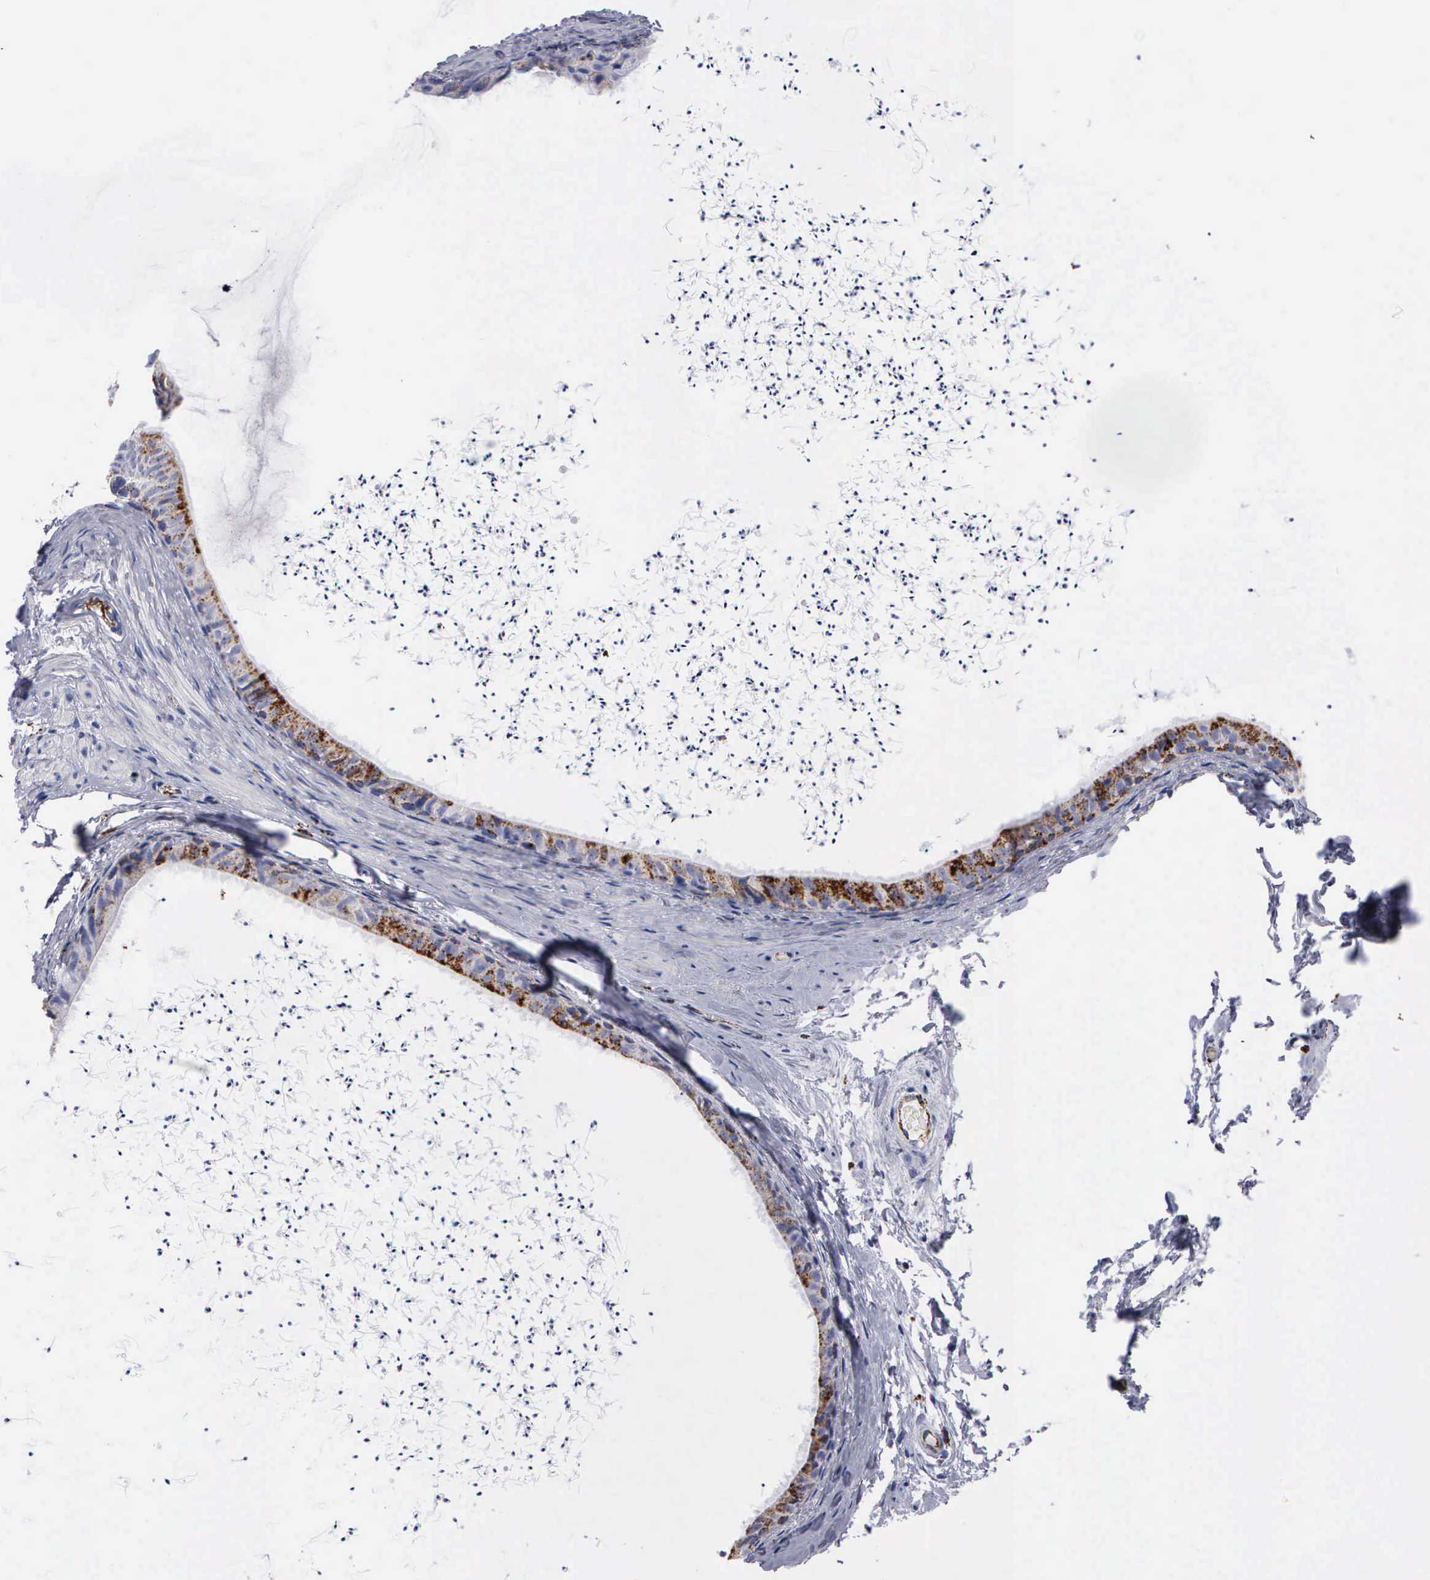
{"staining": {"intensity": "moderate", "quantity": ">75%", "location": "cytoplasmic/membranous"}, "tissue": "epididymis", "cell_type": "Glandular cells", "image_type": "normal", "snomed": [{"axis": "morphology", "description": "Normal tissue, NOS"}, {"axis": "topography", "description": "Epididymis"}], "caption": "Immunohistochemical staining of normal human epididymis shows medium levels of moderate cytoplasmic/membranous positivity in approximately >75% of glandular cells. The protein is shown in brown color, while the nuclei are stained blue.", "gene": "CTSH", "patient": {"sex": "male", "age": 77}}